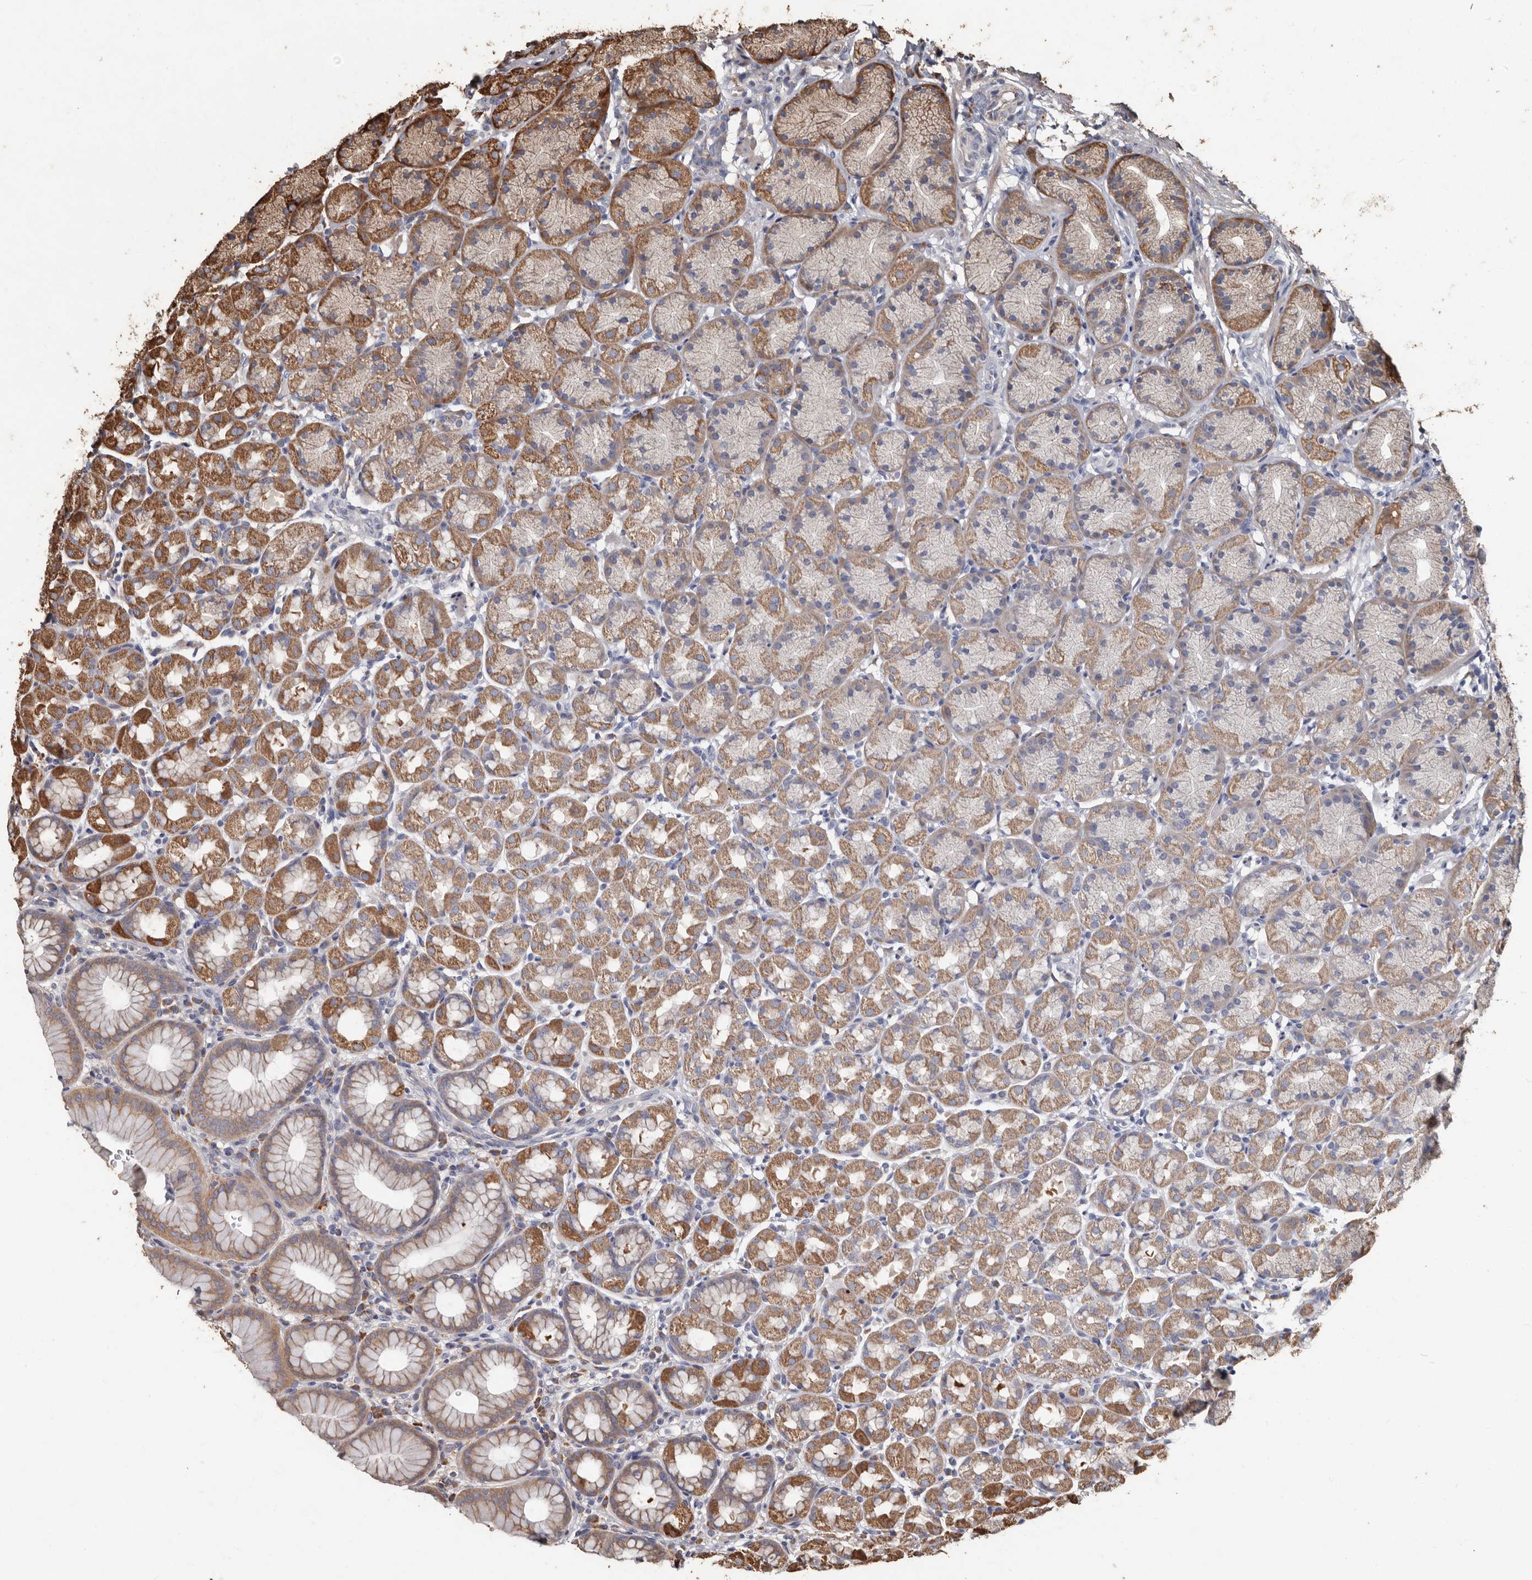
{"staining": {"intensity": "moderate", "quantity": "25%-75%", "location": "cytoplasmic/membranous"}, "tissue": "stomach", "cell_type": "Glandular cells", "image_type": "normal", "snomed": [{"axis": "morphology", "description": "Normal tissue, NOS"}, {"axis": "topography", "description": "Stomach"}], "caption": "IHC image of normal human stomach stained for a protein (brown), which demonstrates medium levels of moderate cytoplasmic/membranous positivity in about 25%-75% of glandular cells.", "gene": "OSGIN2", "patient": {"sex": "male", "age": 42}}